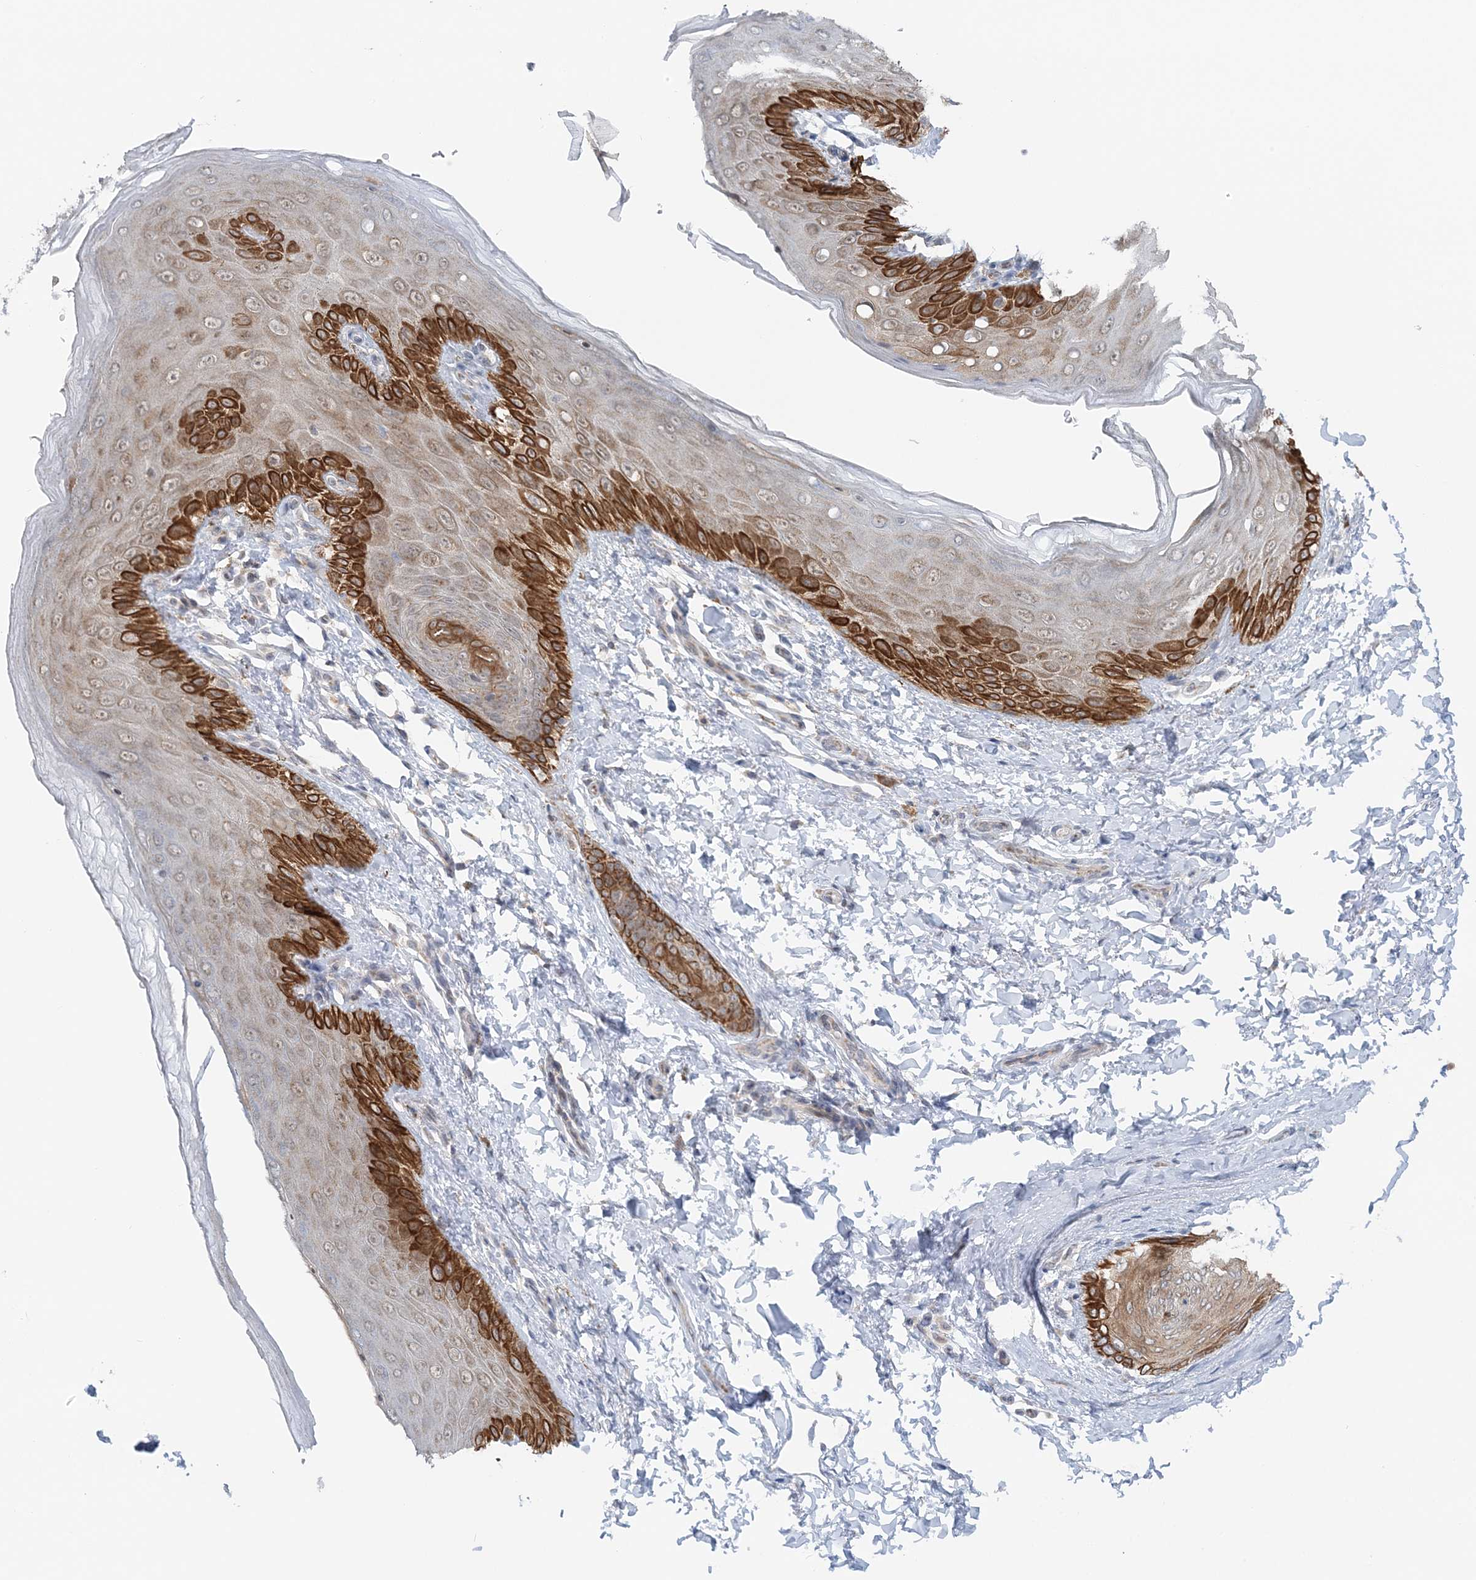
{"staining": {"intensity": "strong", "quantity": ">75%", "location": "cytoplasmic/membranous"}, "tissue": "skin", "cell_type": "Epidermal cells", "image_type": "normal", "snomed": [{"axis": "morphology", "description": "Normal tissue, NOS"}, {"axis": "topography", "description": "Anal"}], "caption": "Protein expression analysis of normal skin shows strong cytoplasmic/membranous staining in approximately >75% of epidermal cells.", "gene": "RNF150", "patient": {"sex": "male", "age": 44}}